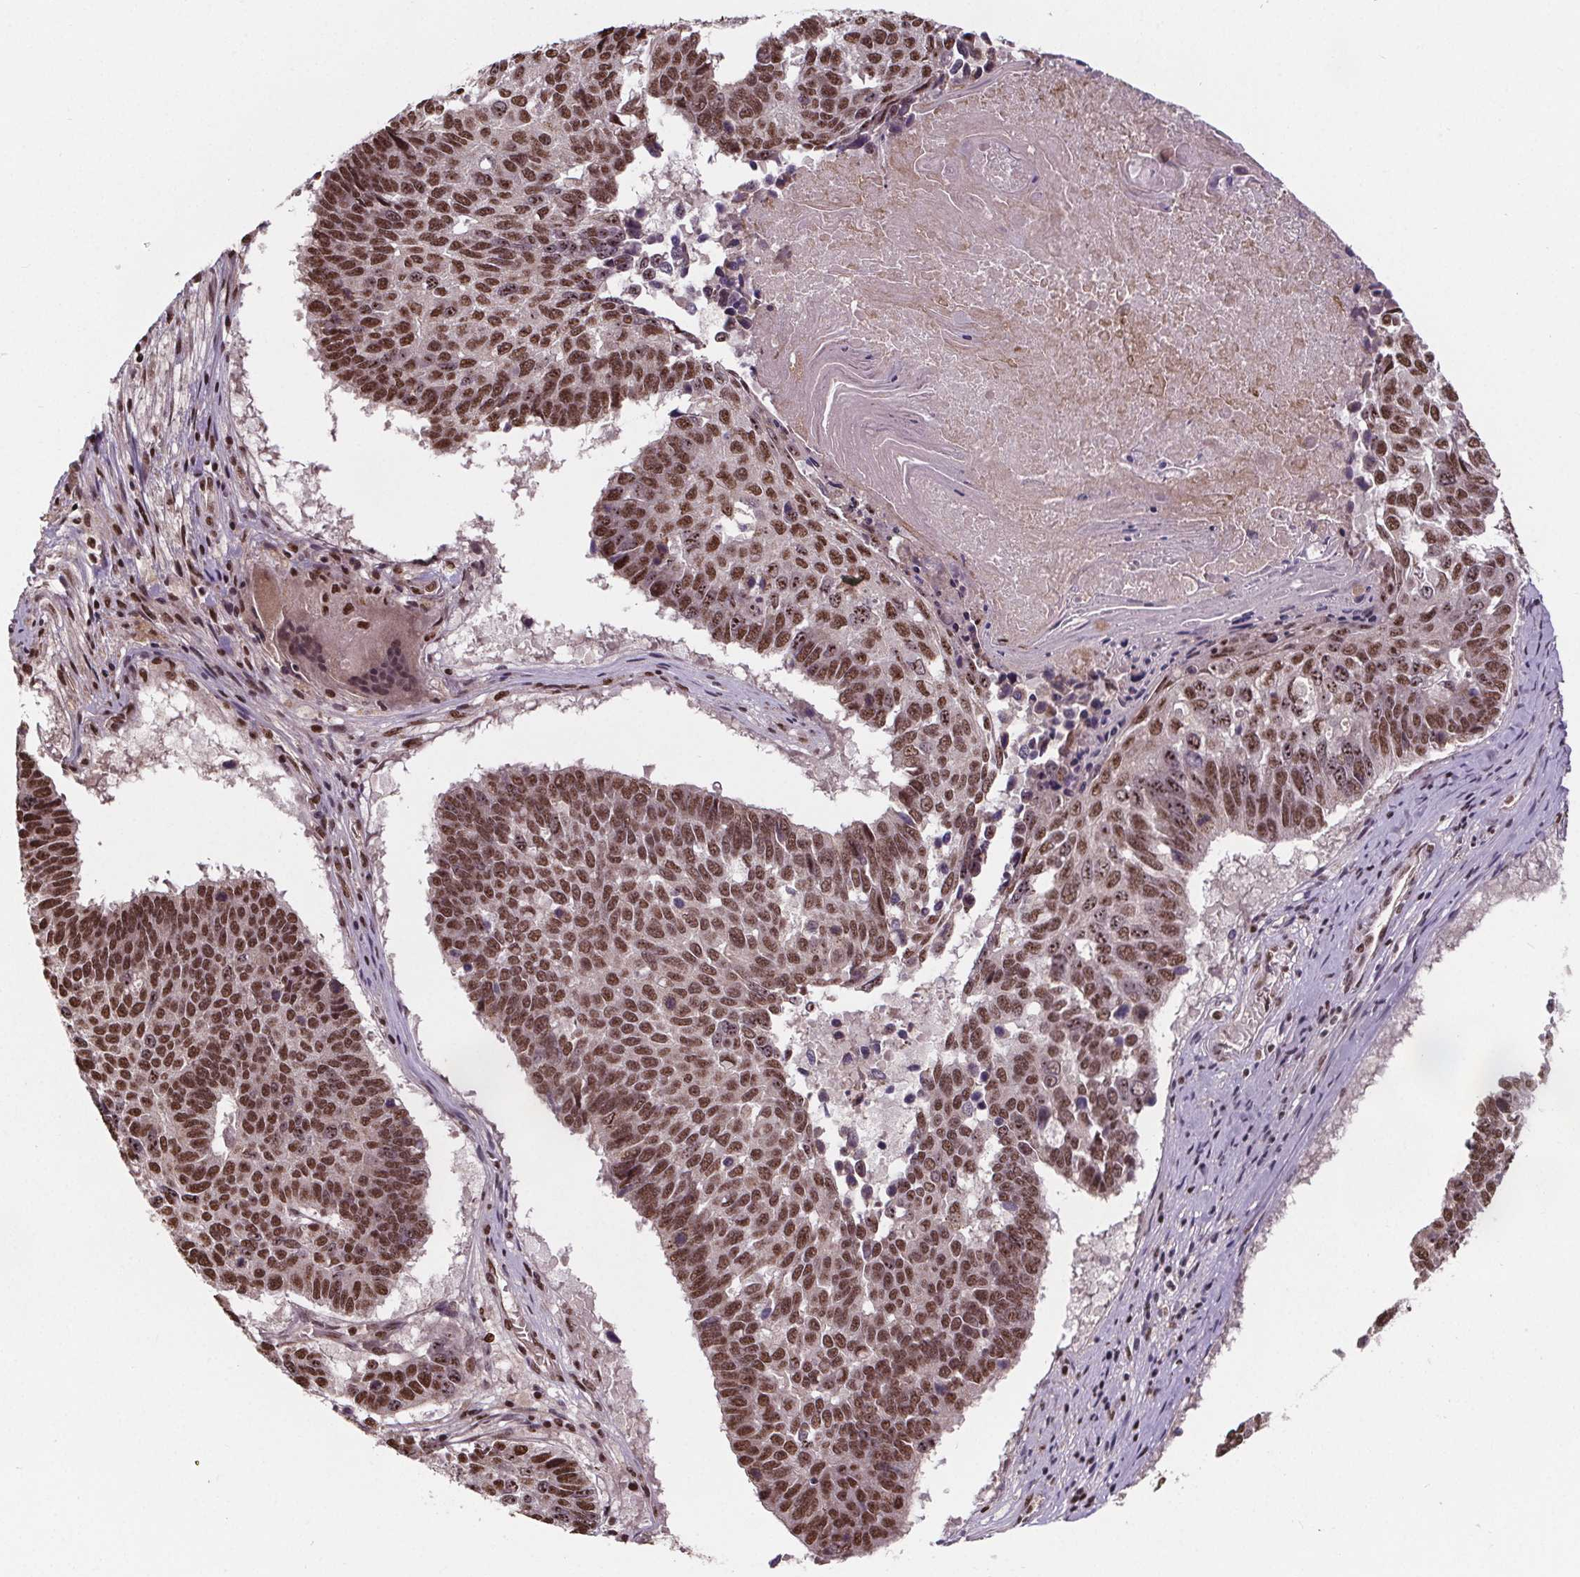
{"staining": {"intensity": "moderate", "quantity": ">75%", "location": "nuclear"}, "tissue": "lung cancer", "cell_type": "Tumor cells", "image_type": "cancer", "snomed": [{"axis": "morphology", "description": "Squamous cell carcinoma, NOS"}, {"axis": "topography", "description": "Lung"}], "caption": "A medium amount of moderate nuclear staining is present in approximately >75% of tumor cells in lung cancer tissue.", "gene": "JARID2", "patient": {"sex": "male", "age": 73}}